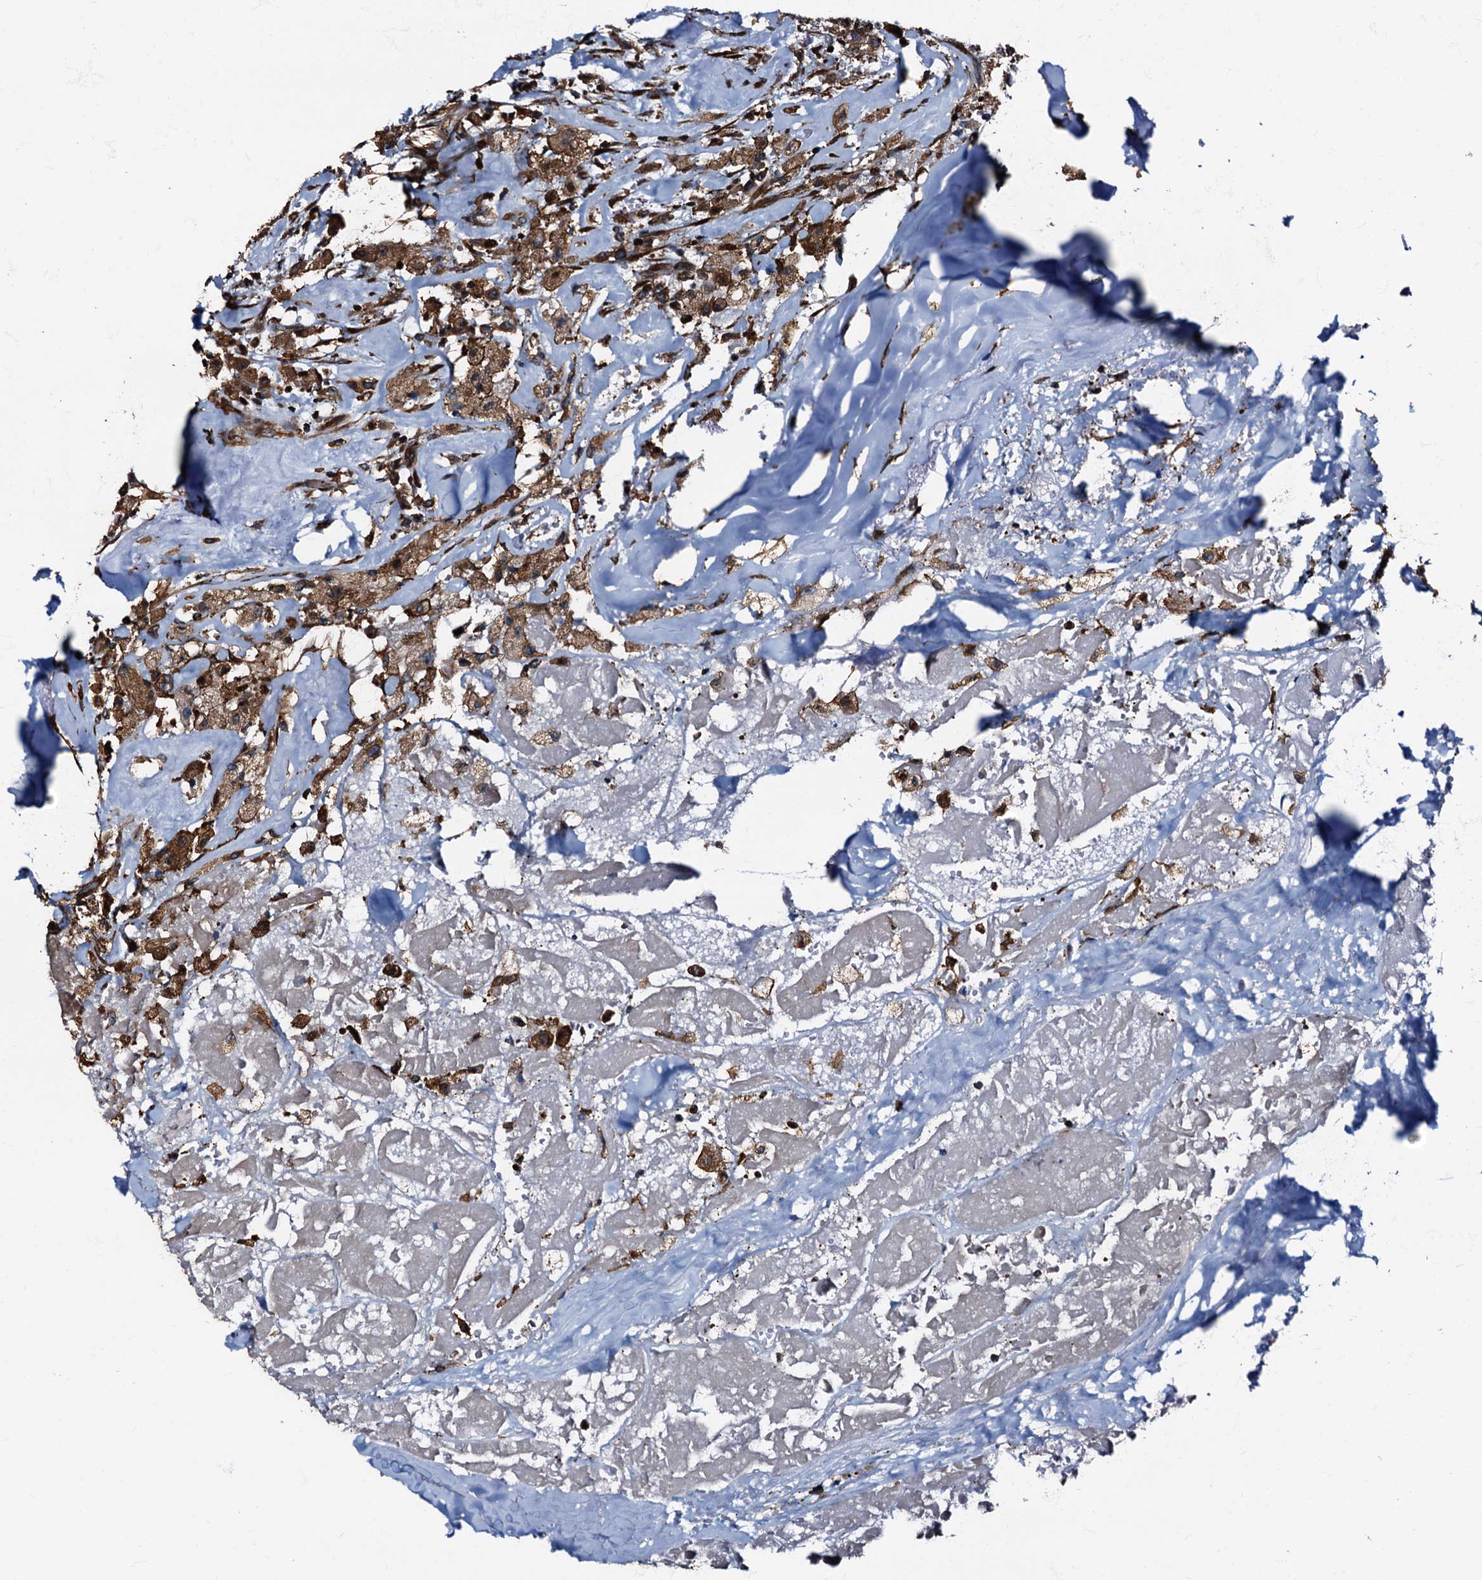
{"staining": {"intensity": "moderate", "quantity": ">75%", "location": "cytoplasmic/membranous"}, "tissue": "thyroid cancer", "cell_type": "Tumor cells", "image_type": "cancer", "snomed": [{"axis": "morphology", "description": "Papillary adenocarcinoma, NOS"}, {"axis": "topography", "description": "Thyroid gland"}], "caption": "Human thyroid cancer (papillary adenocarcinoma) stained with a protein marker displays moderate staining in tumor cells.", "gene": "ATP2C1", "patient": {"sex": "female", "age": 59}}